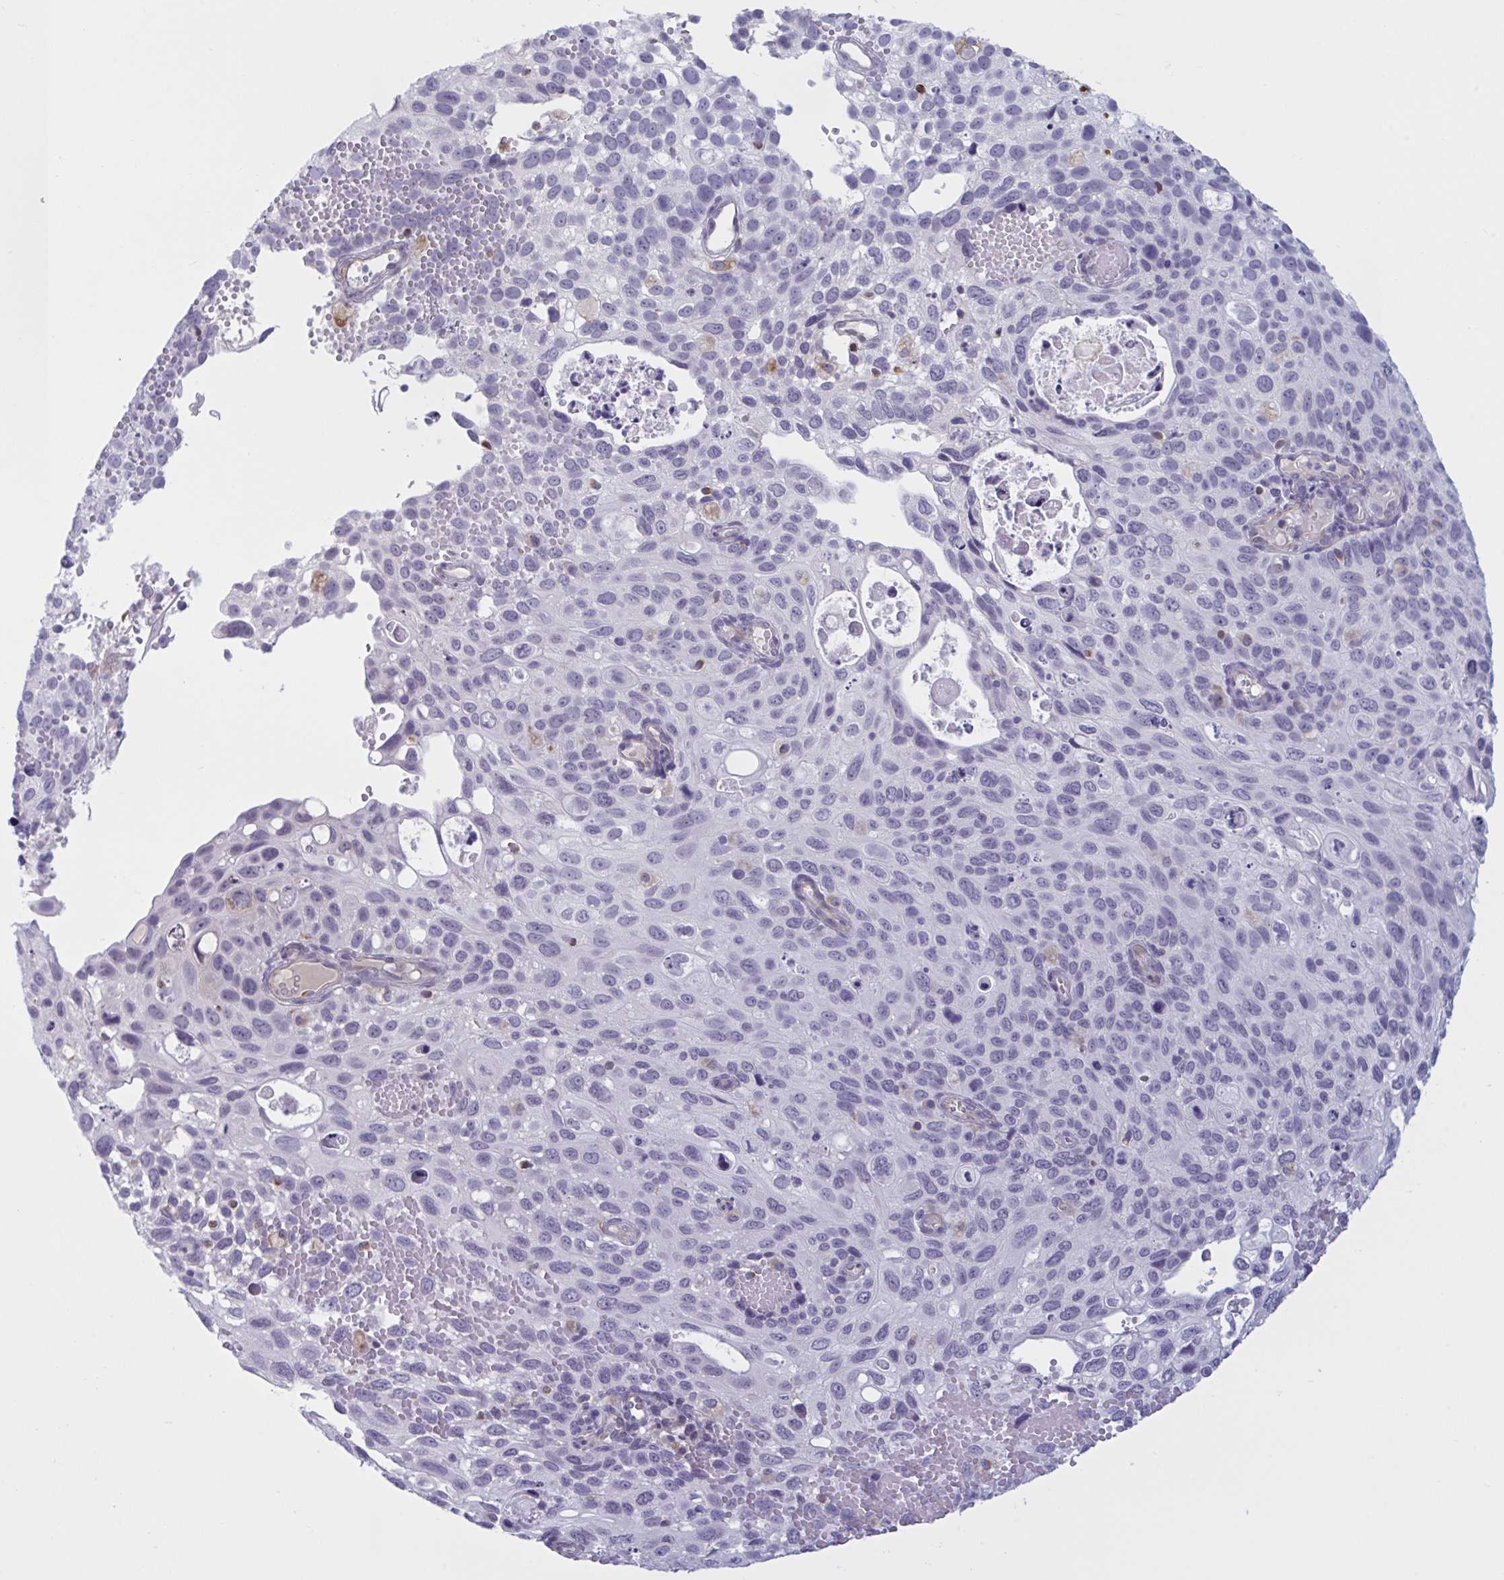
{"staining": {"intensity": "negative", "quantity": "none", "location": "none"}, "tissue": "cervical cancer", "cell_type": "Tumor cells", "image_type": "cancer", "snomed": [{"axis": "morphology", "description": "Squamous cell carcinoma, NOS"}, {"axis": "topography", "description": "Cervix"}], "caption": "Immunohistochemistry (IHC) histopathology image of human cervical cancer (squamous cell carcinoma) stained for a protein (brown), which shows no staining in tumor cells.", "gene": "OR1L3", "patient": {"sex": "female", "age": 70}}